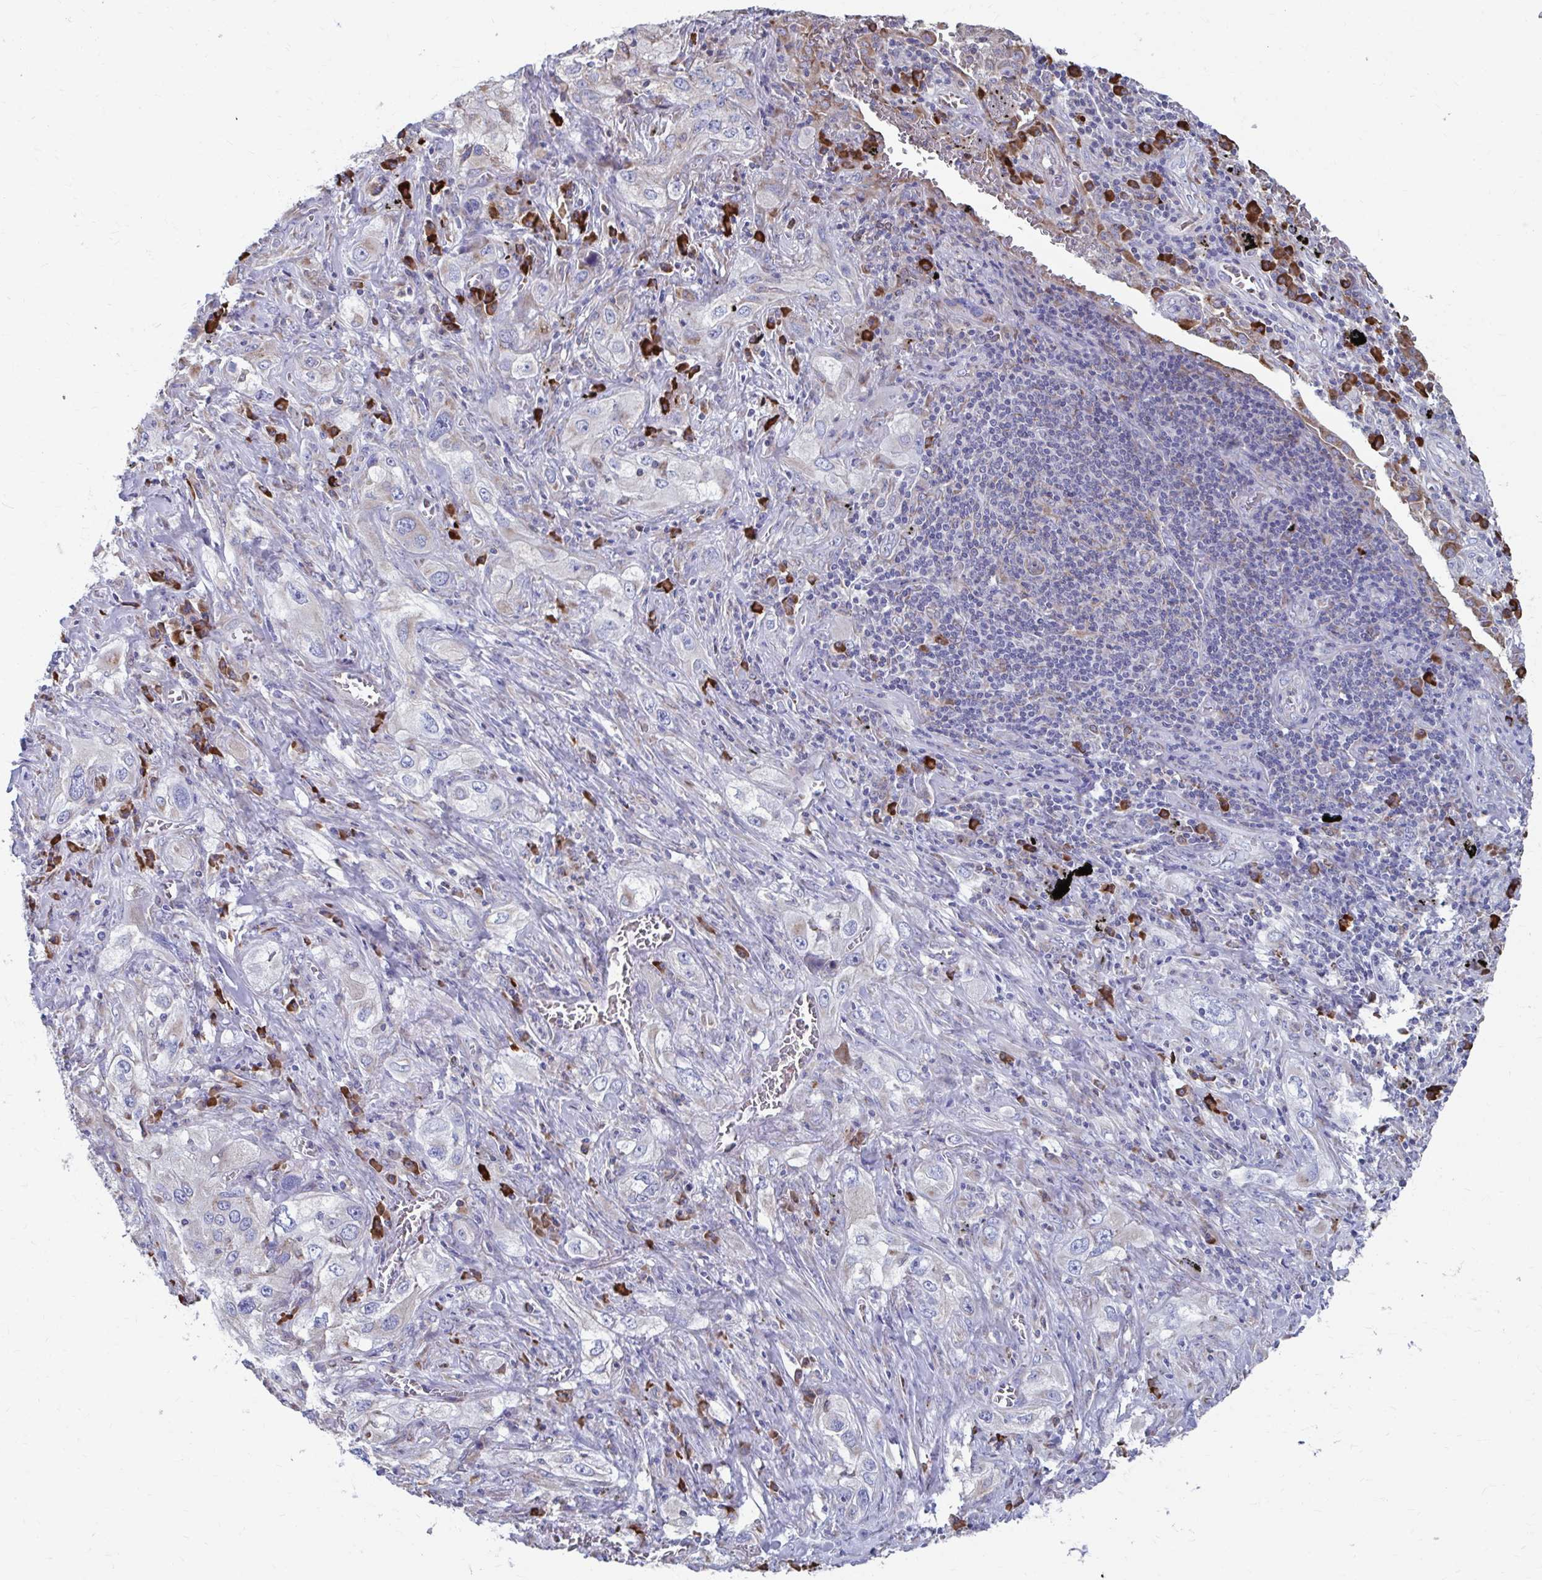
{"staining": {"intensity": "negative", "quantity": "none", "location": "none"}, "tissue": "lung cancer", "cell_type": "Tumor cells", "image_type": "cancer", "snomed": [{"axis": "morphology", "description": "Squamous cell carcinoma, NOS"}, {"axis": "topography", "description": "Lung"}], "caption": "DAB immunohistochemical staining of lung cancer (squamous cell carcinoma) displays no significant staining in tumor cells. (Stains: DAB (3,3'-diaminobenzidine) immunohistochemistry with hematoxylin counter stain, Microscopy: brightfield microscopy at high magnification).", "gene": "FKBP2", "patient": {"sex": "female", "age": 69}}